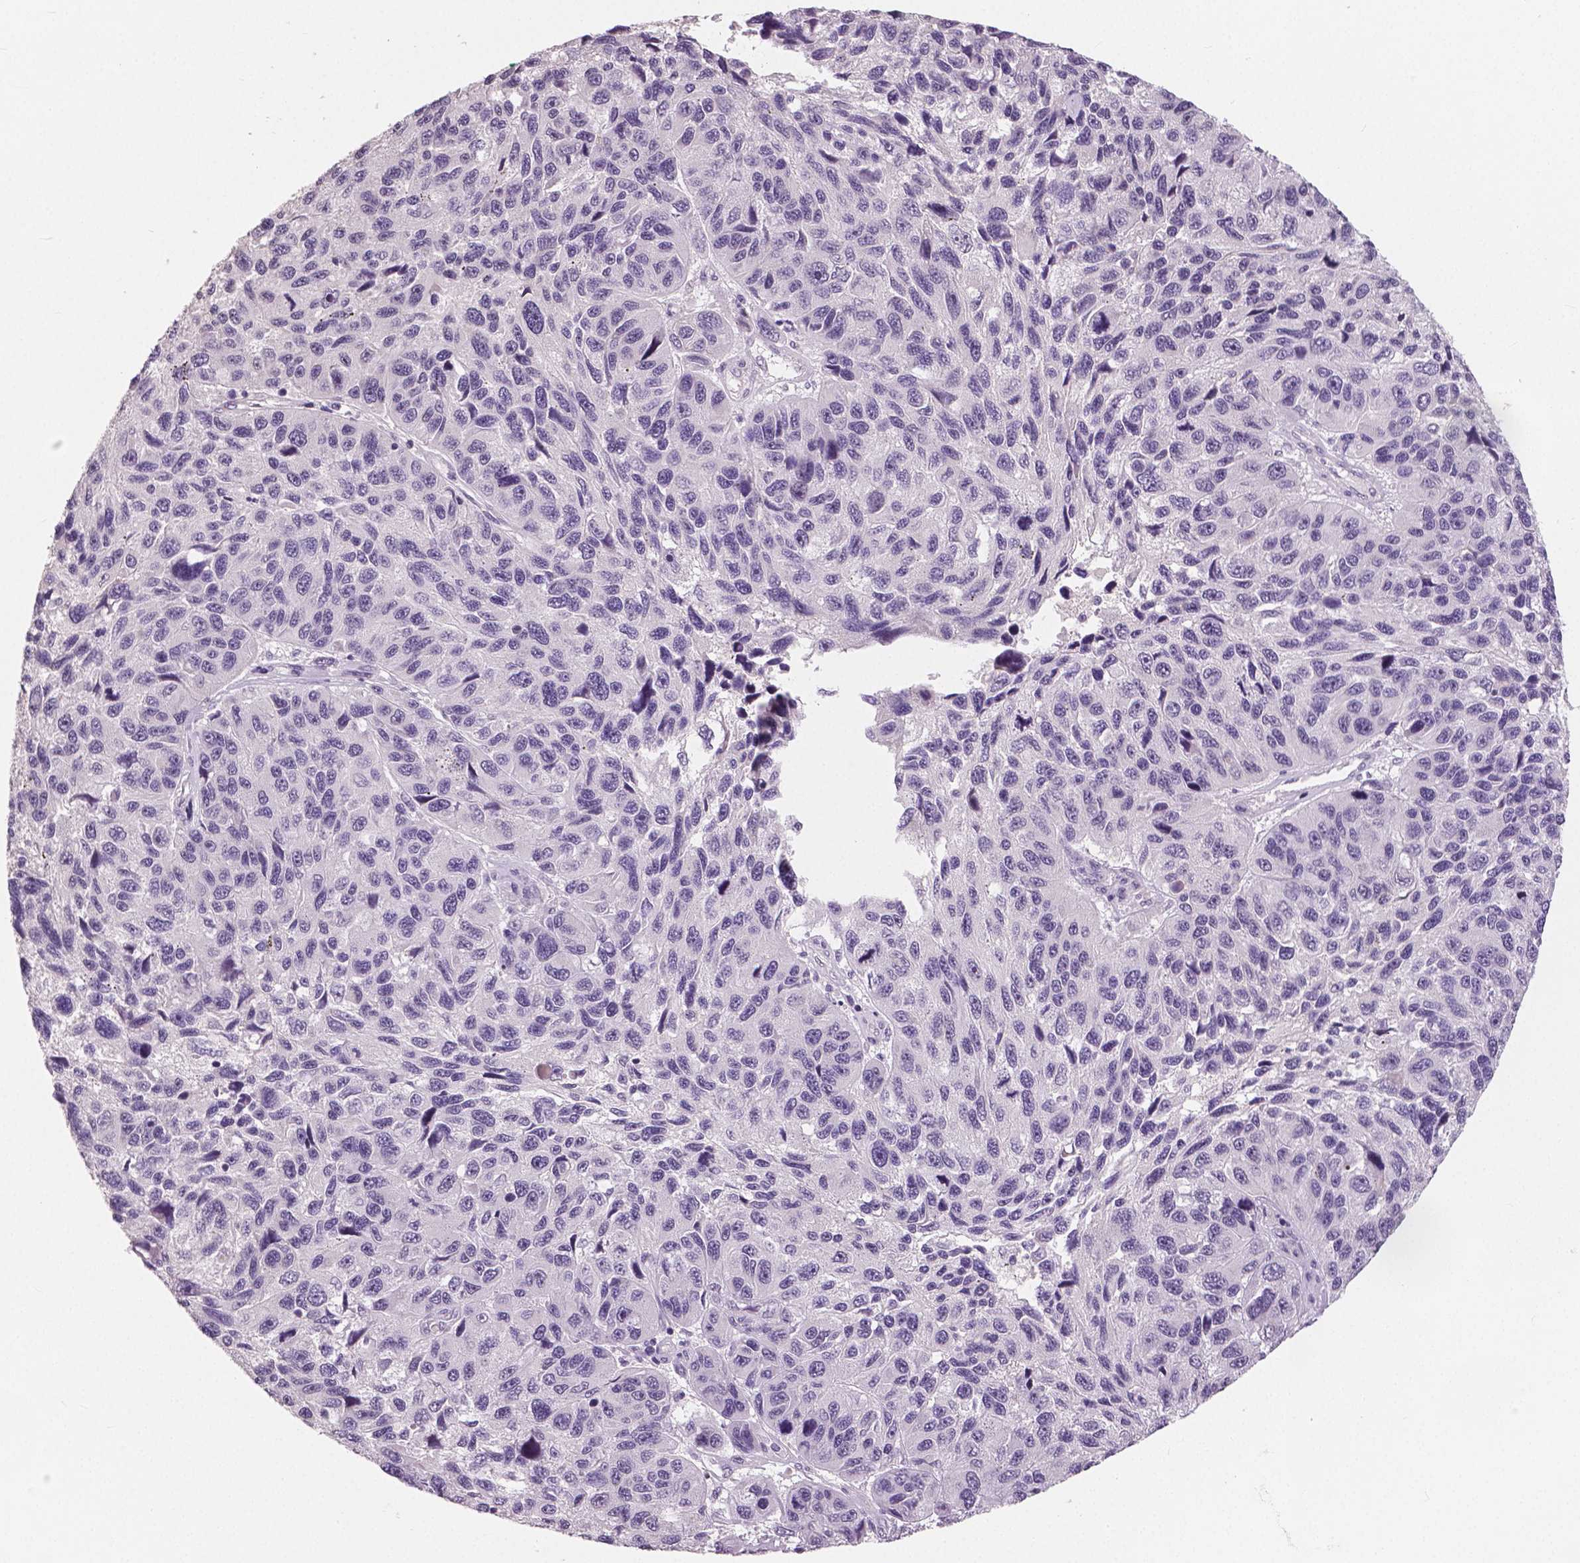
{"staining": {"intensity": "negative", "quantity": "none", "location": "none"}, "tissue": "melanoma", "cell_type": "Tumor cells", "image_type": "cancer", "snomed": [{"axis": "morphology", "description": "Malignant melanoma, NOS"}, {"axis": "topography", "description": "Skin"}], "caption": "The immunohistochemistry micrograph has no significant positivity in tumor cells of melanoma tissue. (DAB (3,3'-diaminobenzidine) immunohistochemistry (IHC) visualized using brightfield microscopy, high magnification).", "gene": "NECAB1", "patient": {"sex": "male", "age": 53}}